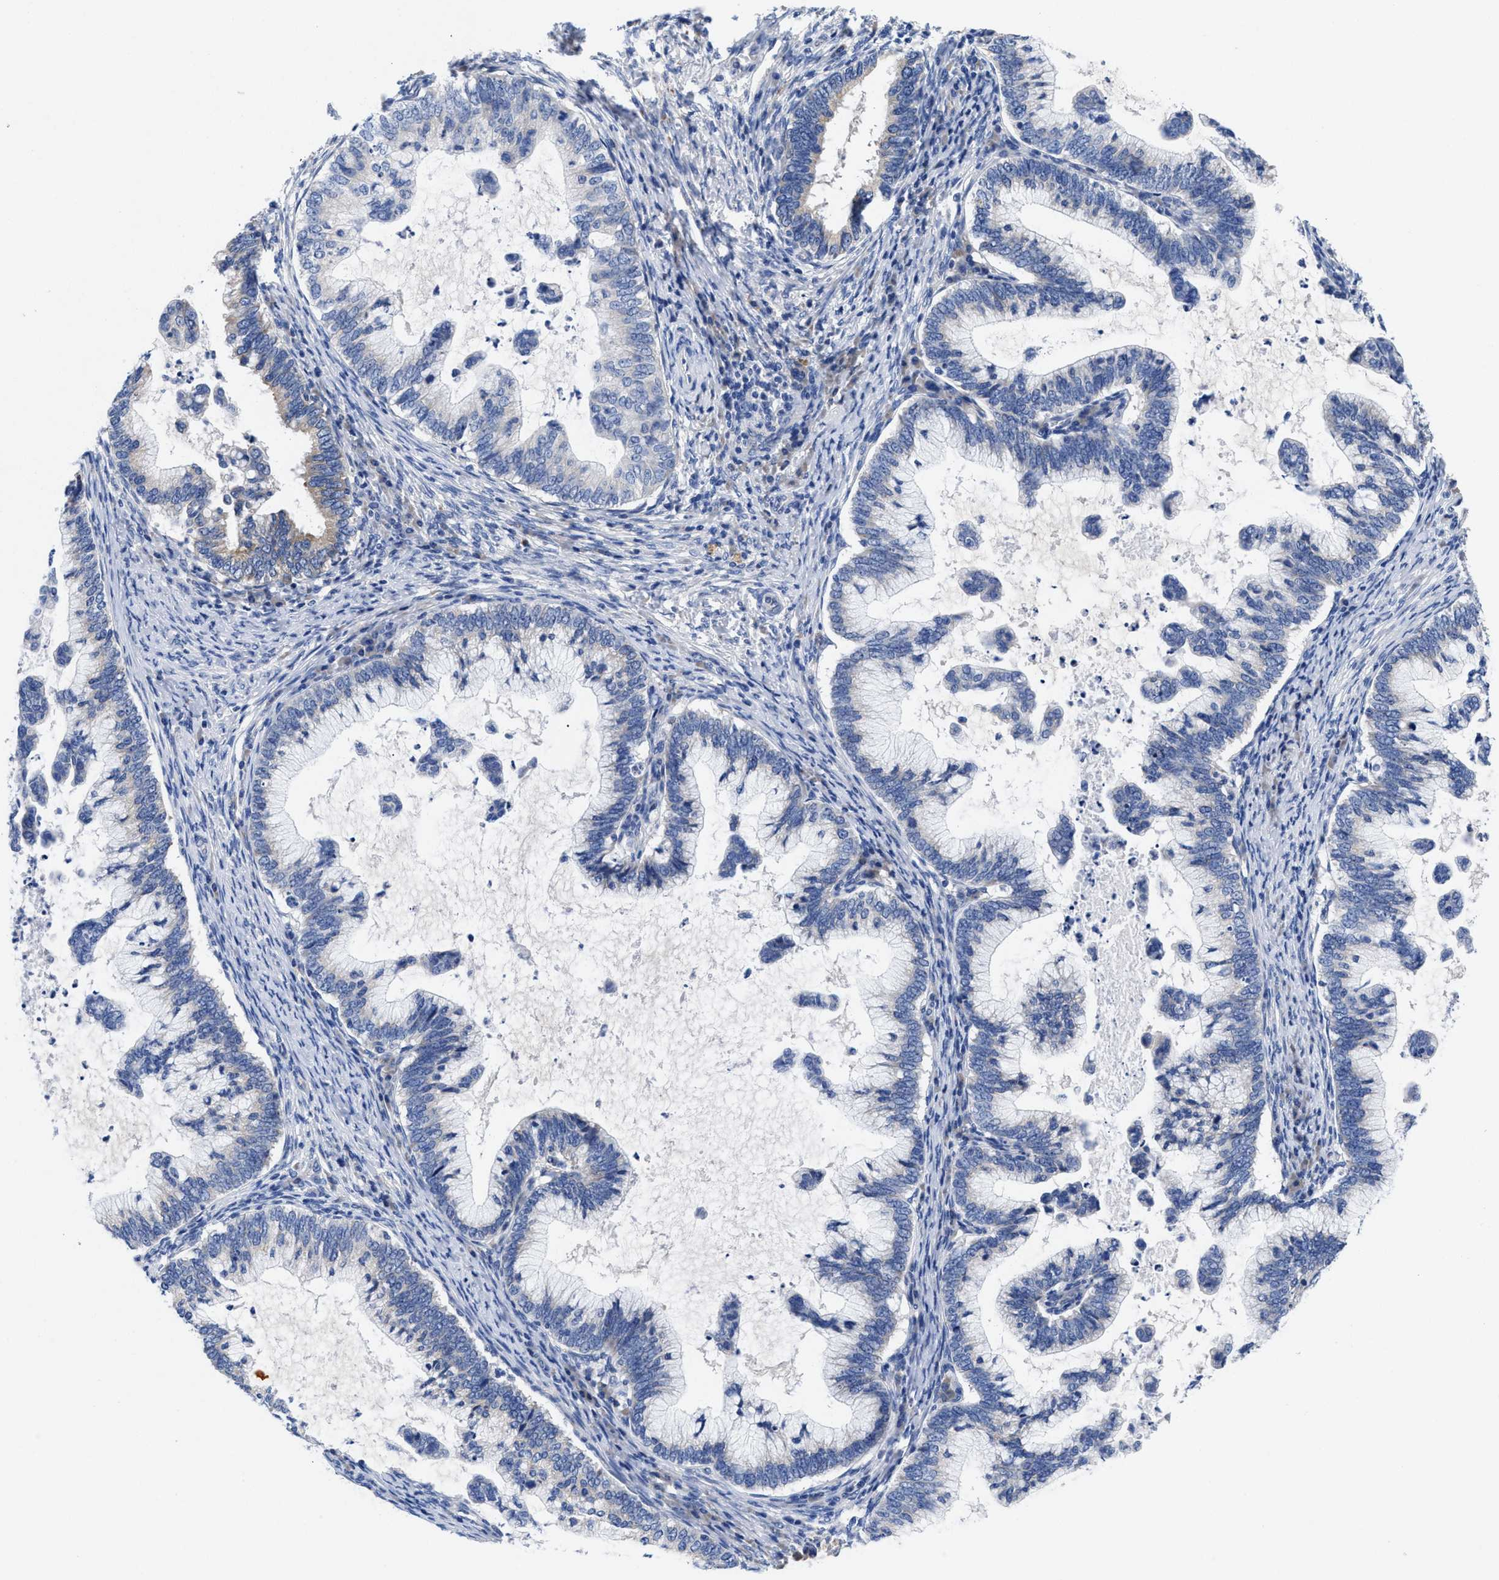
{"staining": {"intensity": "negative", "quantity": "none", "location": "none"}, "tissue": "cervical cancer", "cell_type": "Tumor cells", "image_type": "cancer", "snomed": [{"axis": "morphology", "description": "Adenocarcinoma, NOS"}, {"axis": "topography", "description": "Cervix"}], "caption": "High magnification brightfield microscopy of cervical cancer stained with DAB (brown) and counterstained with hematoxylin (blue): tumor cells show no significant positivity.", "gene": "DHRS13", "patient": {"sex": "female", "age": 36}}